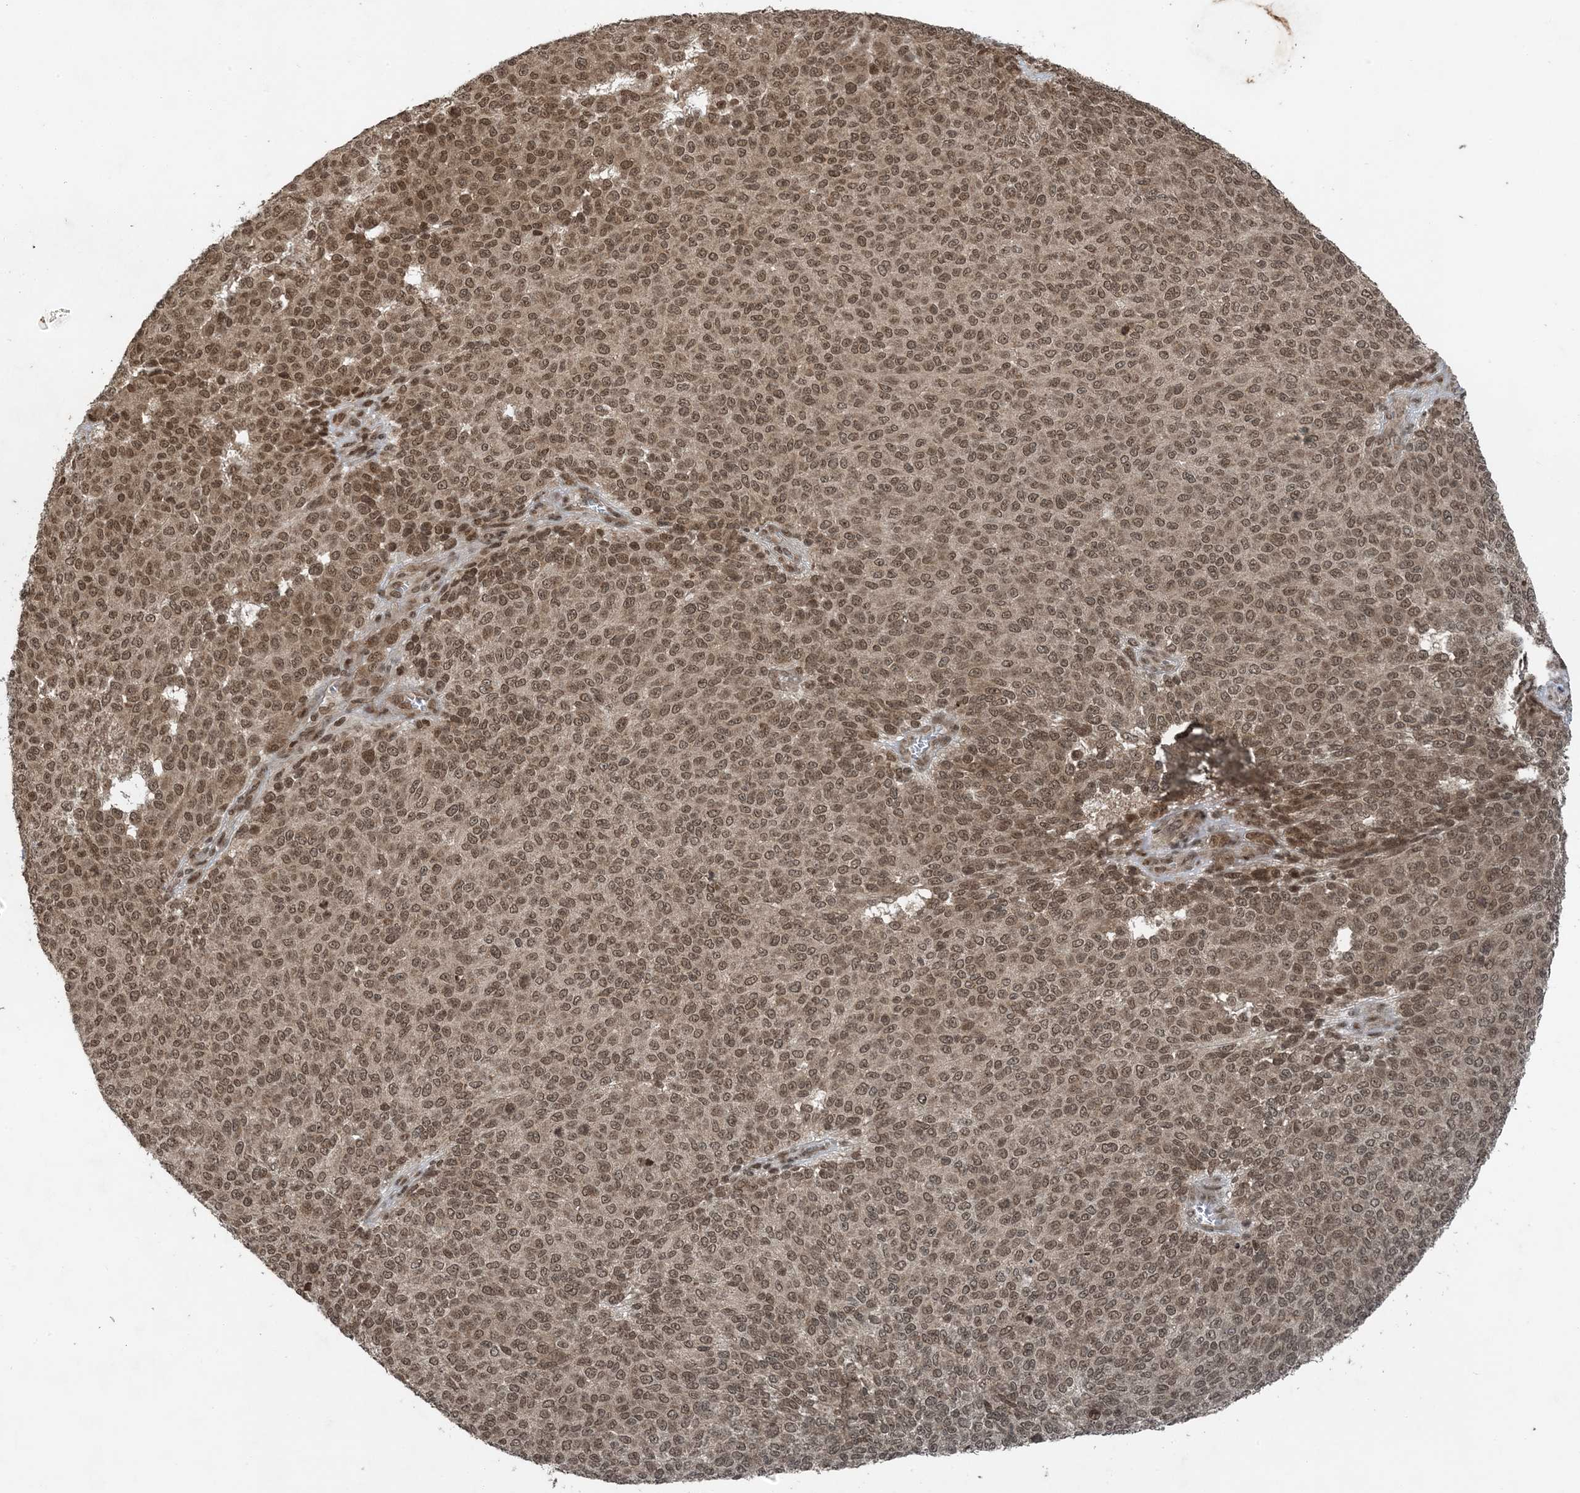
{"staining": {"intensity": "moderate", "quantity": ">75%", "location": "cytoplasmic/membranous,nuclear"}, "tissue": "melanoma", "cell_type": "Tumor cells", "image_type": "cancer", "snomed": [{"axis": "morphology", "description": "Malignant melanoma, NOS"}, {"axis": "topography", "description": "Skin"}], "caption": "Immunohistochemistry (IHC) (DAB (3,3'-diaminobenzidine)) staining of human melanoma reveals moderate cytoplasmic/membranous and nuclear protein expression in approximately >75% of tumor cells. (Brightfield microscopy of DAB IHC at high magnification).", "gene": "ZFAND2B", "patient": {"sex": "male", "age": 49}}